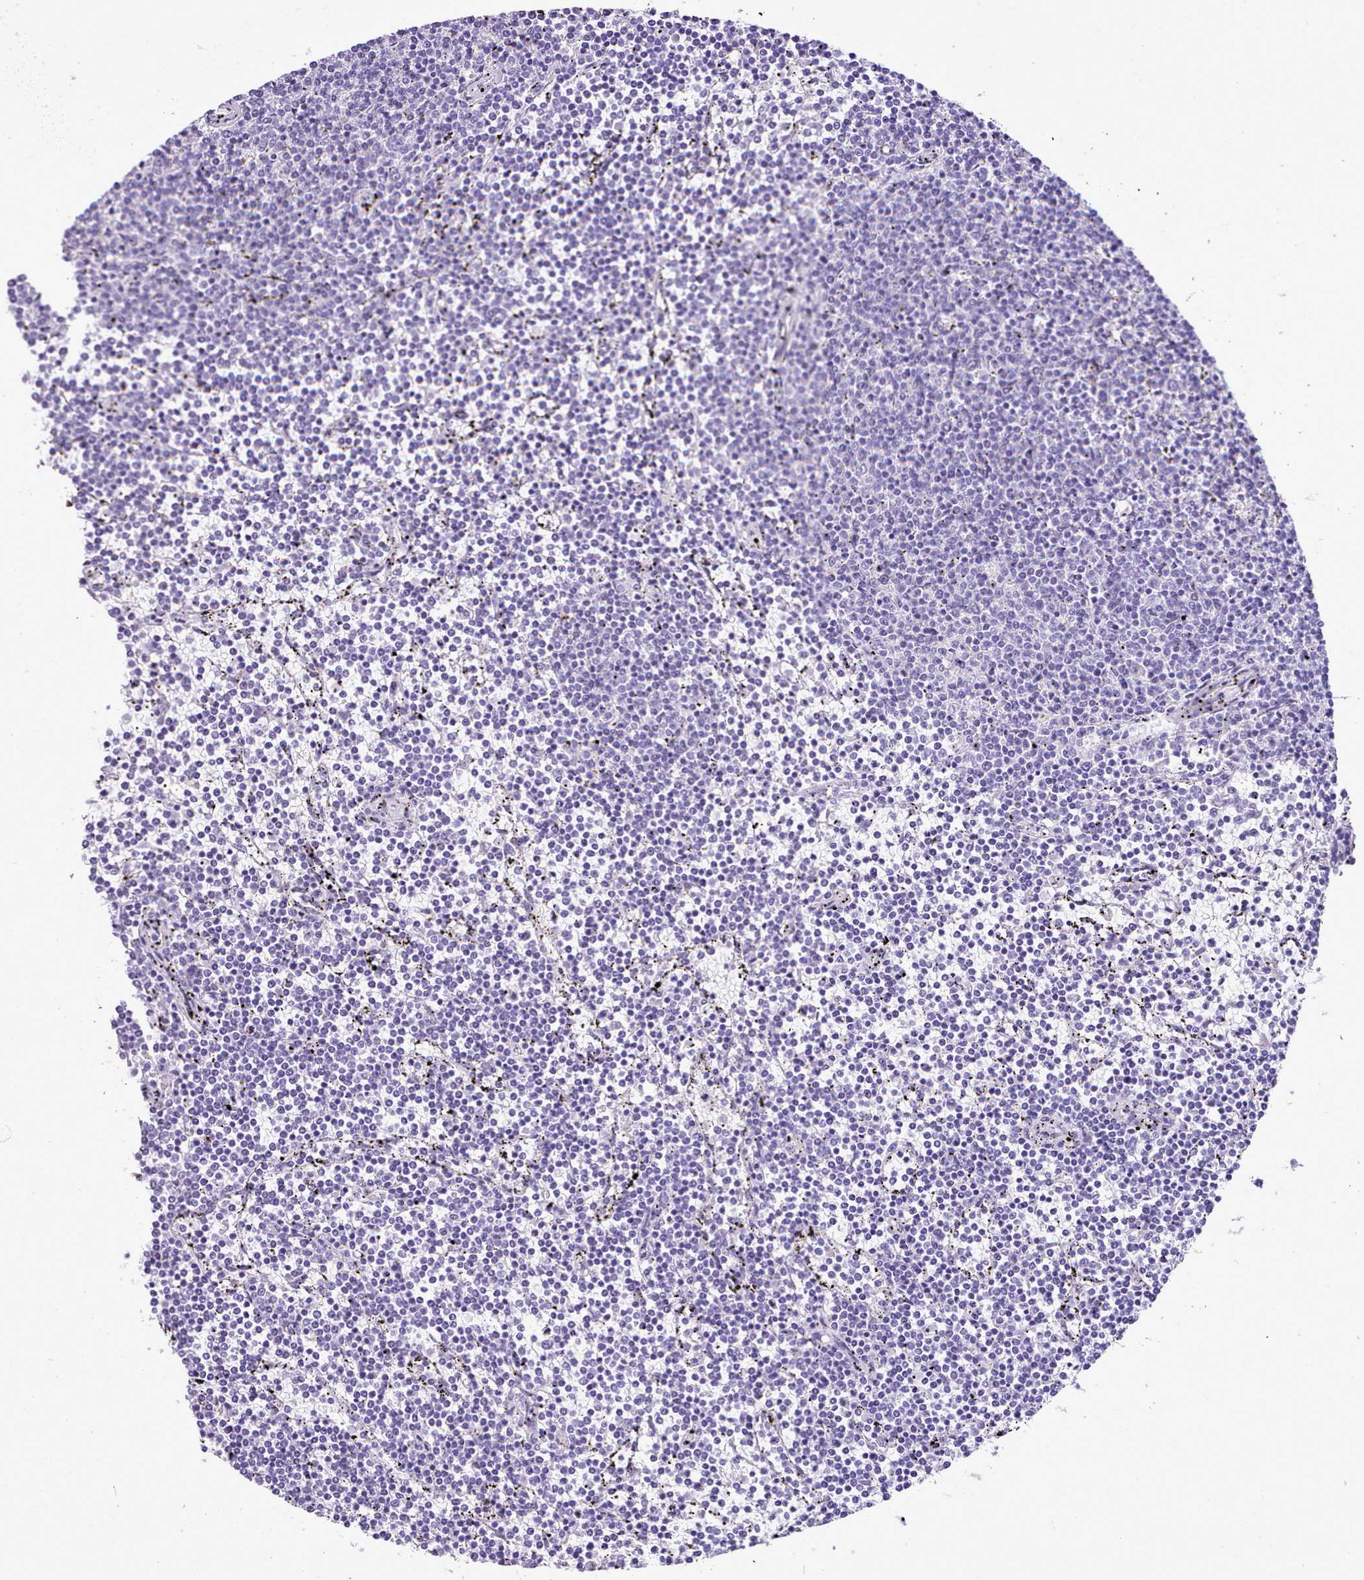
{"staining": {"intensity": "negative", "quantity": "none", "location": "none"}, "tissue": "lymphoma", "cell_type": "Tumor cells", "image_type": "cancer", "snomed": [{"axis": "morphology", "description": "Malignant lymphoma, non-Hodgkin's type, Low grade"}, {"axis": "topography", "description": "Spleen"}], "caption": "IHC histopathology image of neoplastic tissue: human lymphoma stained with DAB (3,3'-diaminobenzidine) exhibits no significant protein positivity in tumor cells.", "gene": "LRRC37A", "patient": {"sex": "female", "age": 50}}